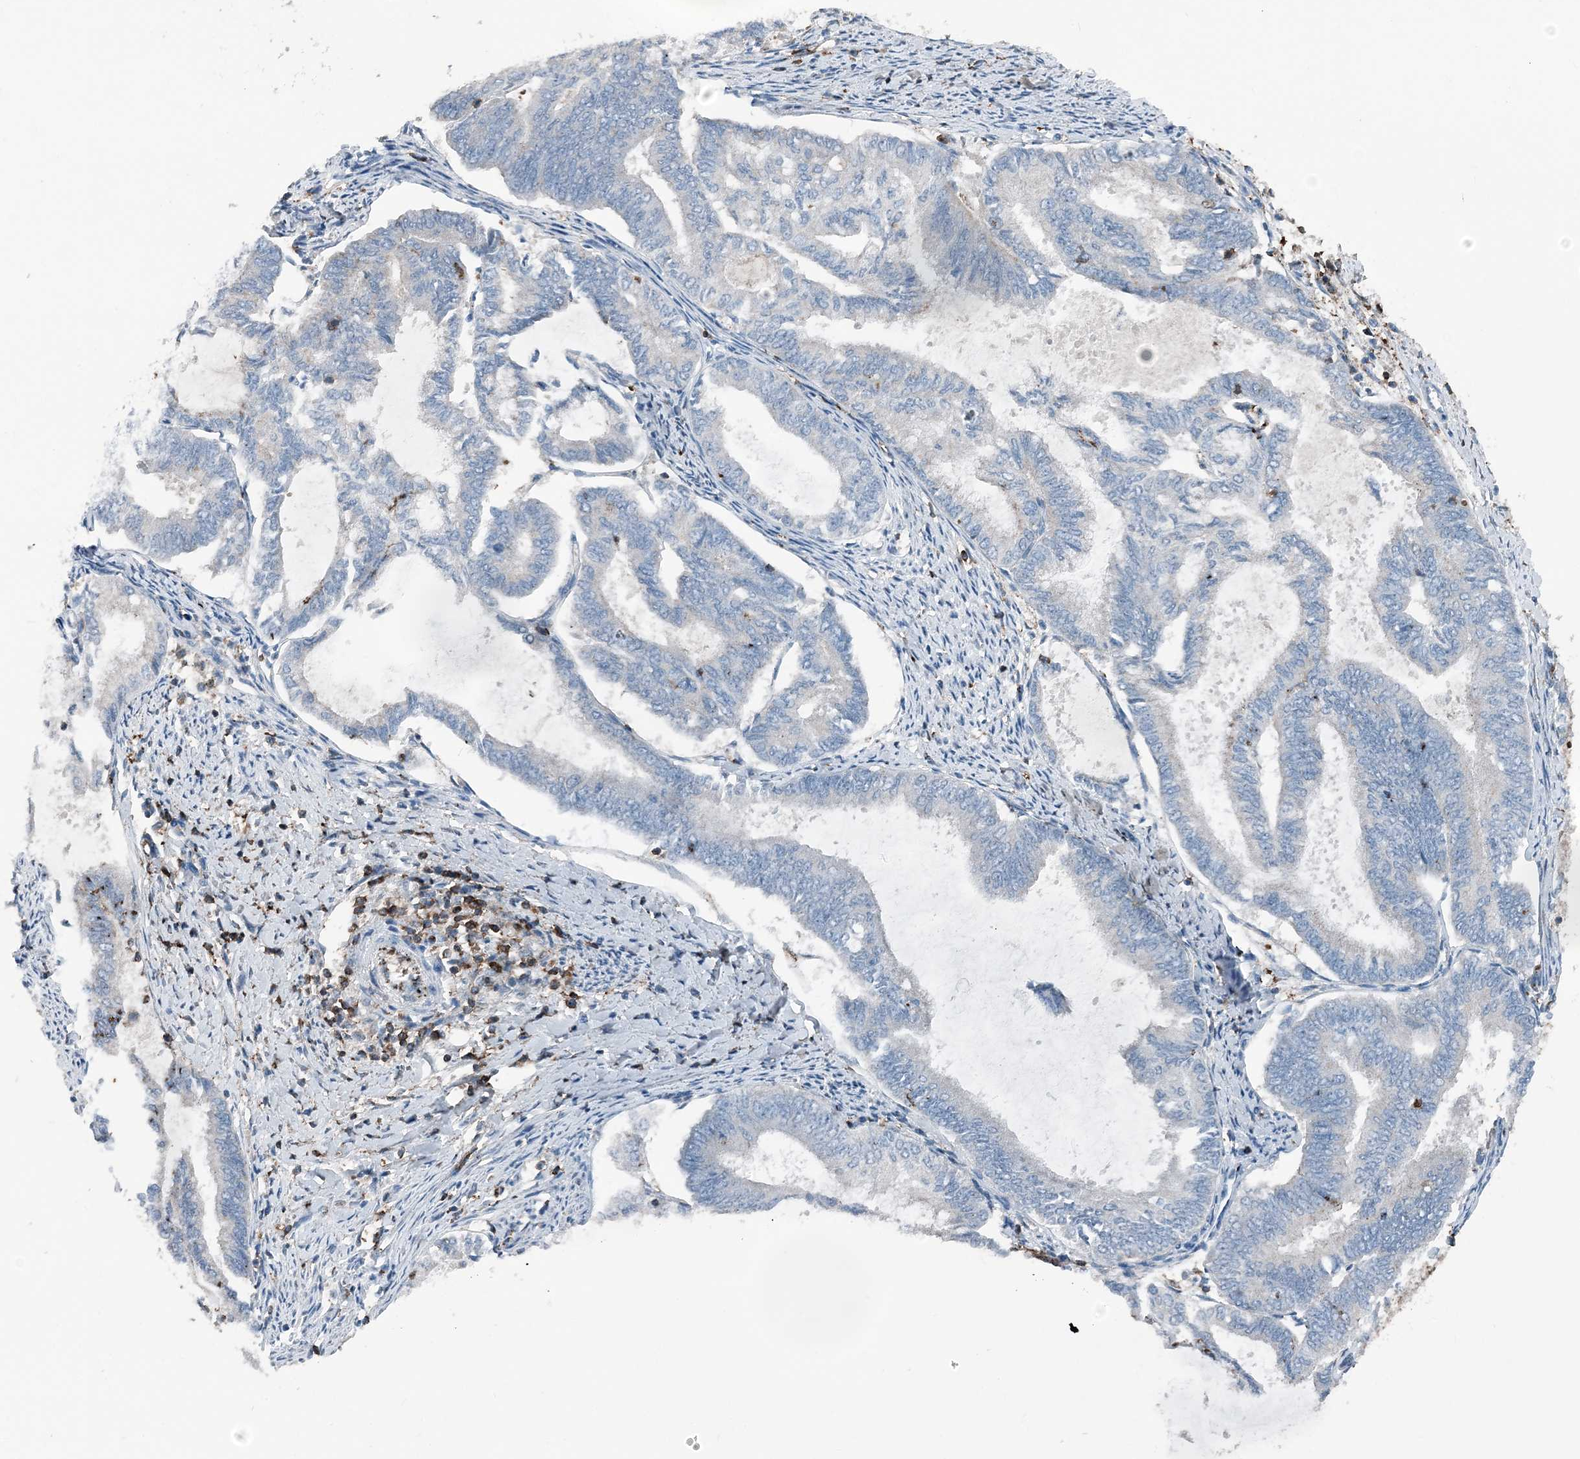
{"staining": {"intensity": "negative", "quantity": "none", "location": "none"}, "tissue": "endometrial cancer", "cell_type": "Tumor cells", "image_type": "cancer", "snomed": [{"axis": "morphology", "description": "Adenocarcinoma, NOS"}, {"axis": "topography", "description": "Endometrium"}], "caption": "An immunohistochemistry photomicrograph of endometrial adenocarcinoma is shown. There is no staining in tumor cells of endometrial adenocarcinoma.", "gene": "CFL1", "patient": {"sex": "female", "age": 86}}